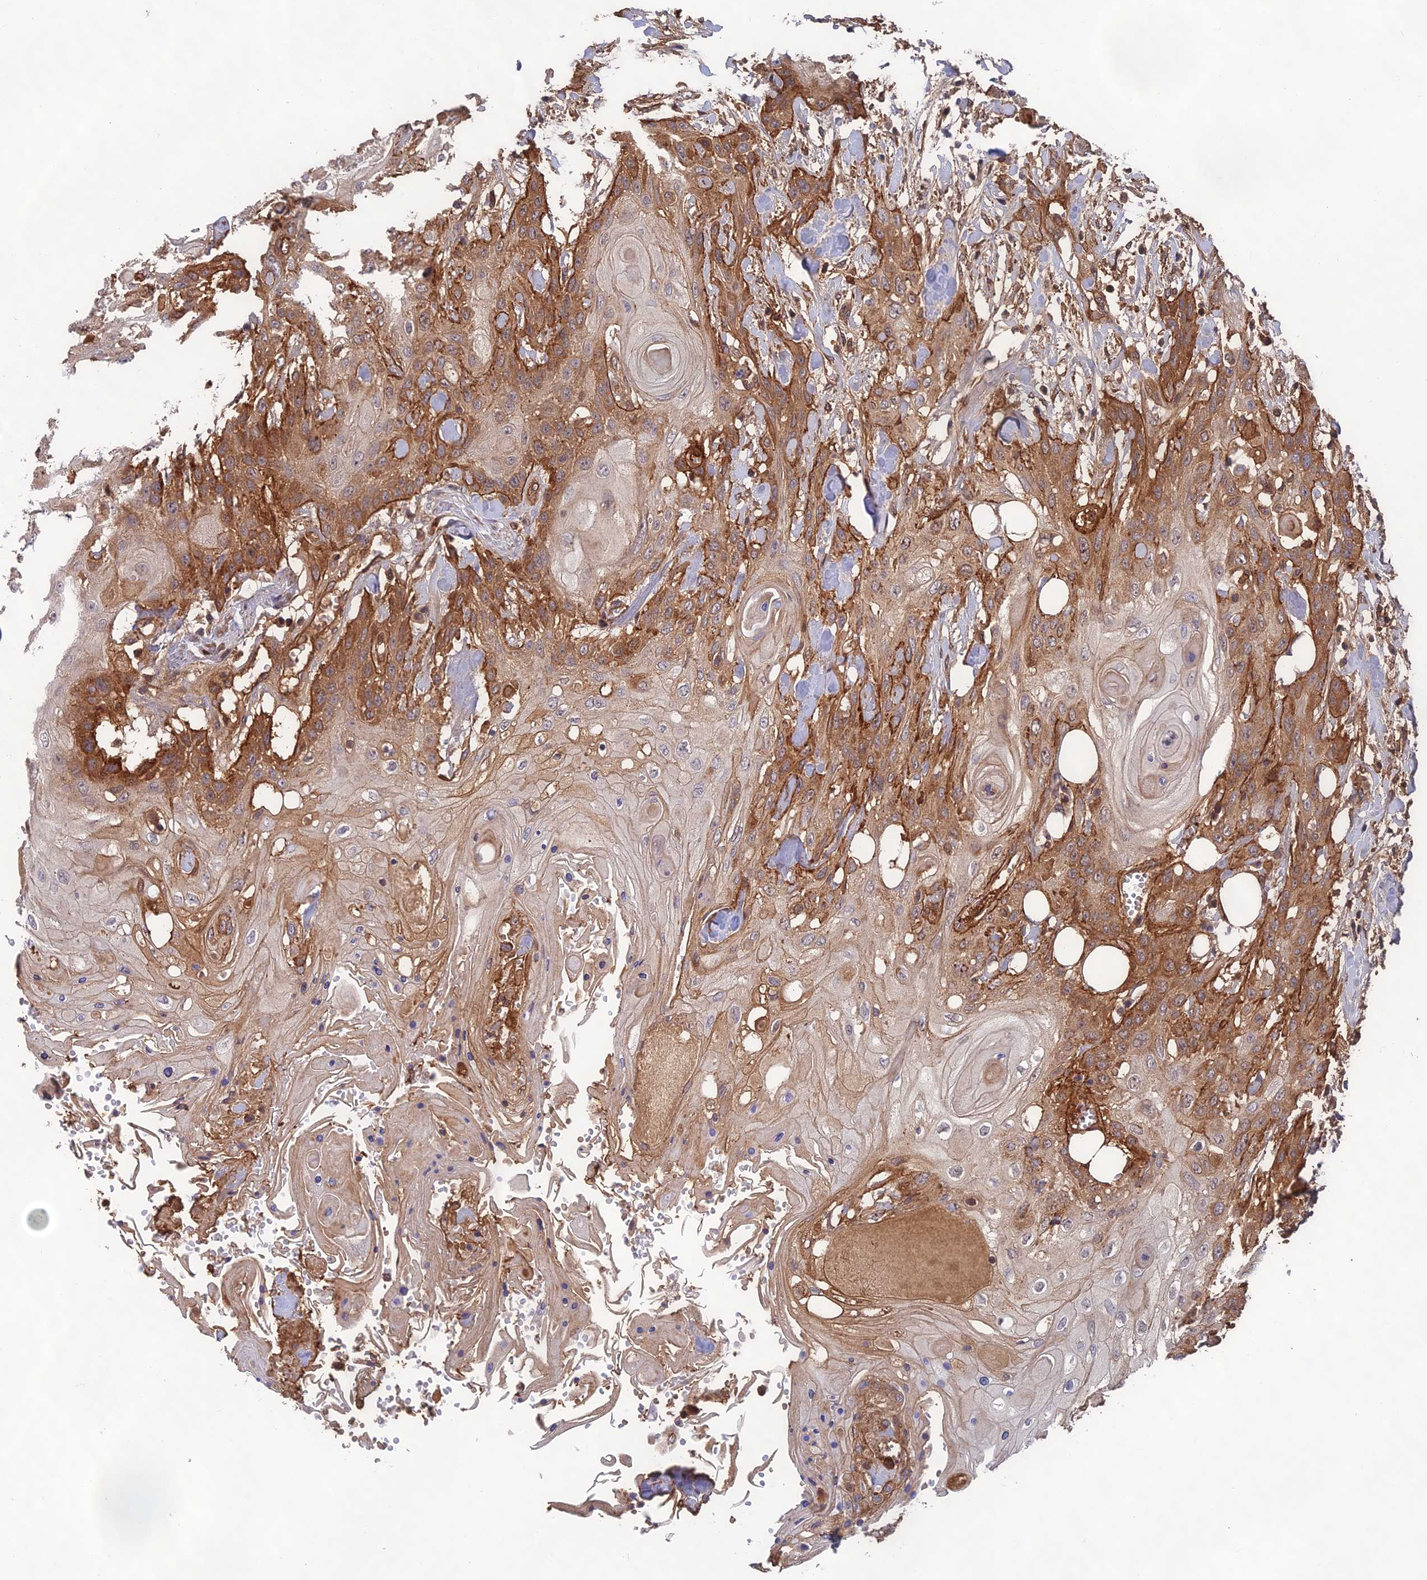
{"staining": {"intensity": "moderate", "quantity": "25%-75%", "location": "cytoplasmic/membranous"}, "tissue": "head and neck cancer", "cell_type": "Tumor cells", "image_type": "cancer", "snomed": [{"axis": "morphology", "description": "Squamous cell carcinoma, NOS"}, {"axis": "topography", "description": "Head-Neck"}], "caption": "This image demonstrates immunohistochemistry (IHC) staining of head and neck cancer, with medium moderate cytoplasmic/membranous expression in approximately 25%-75% of tumor cells.", "gene": "OSBPL1A", "patient": {"sex": "female", "age": 43}}